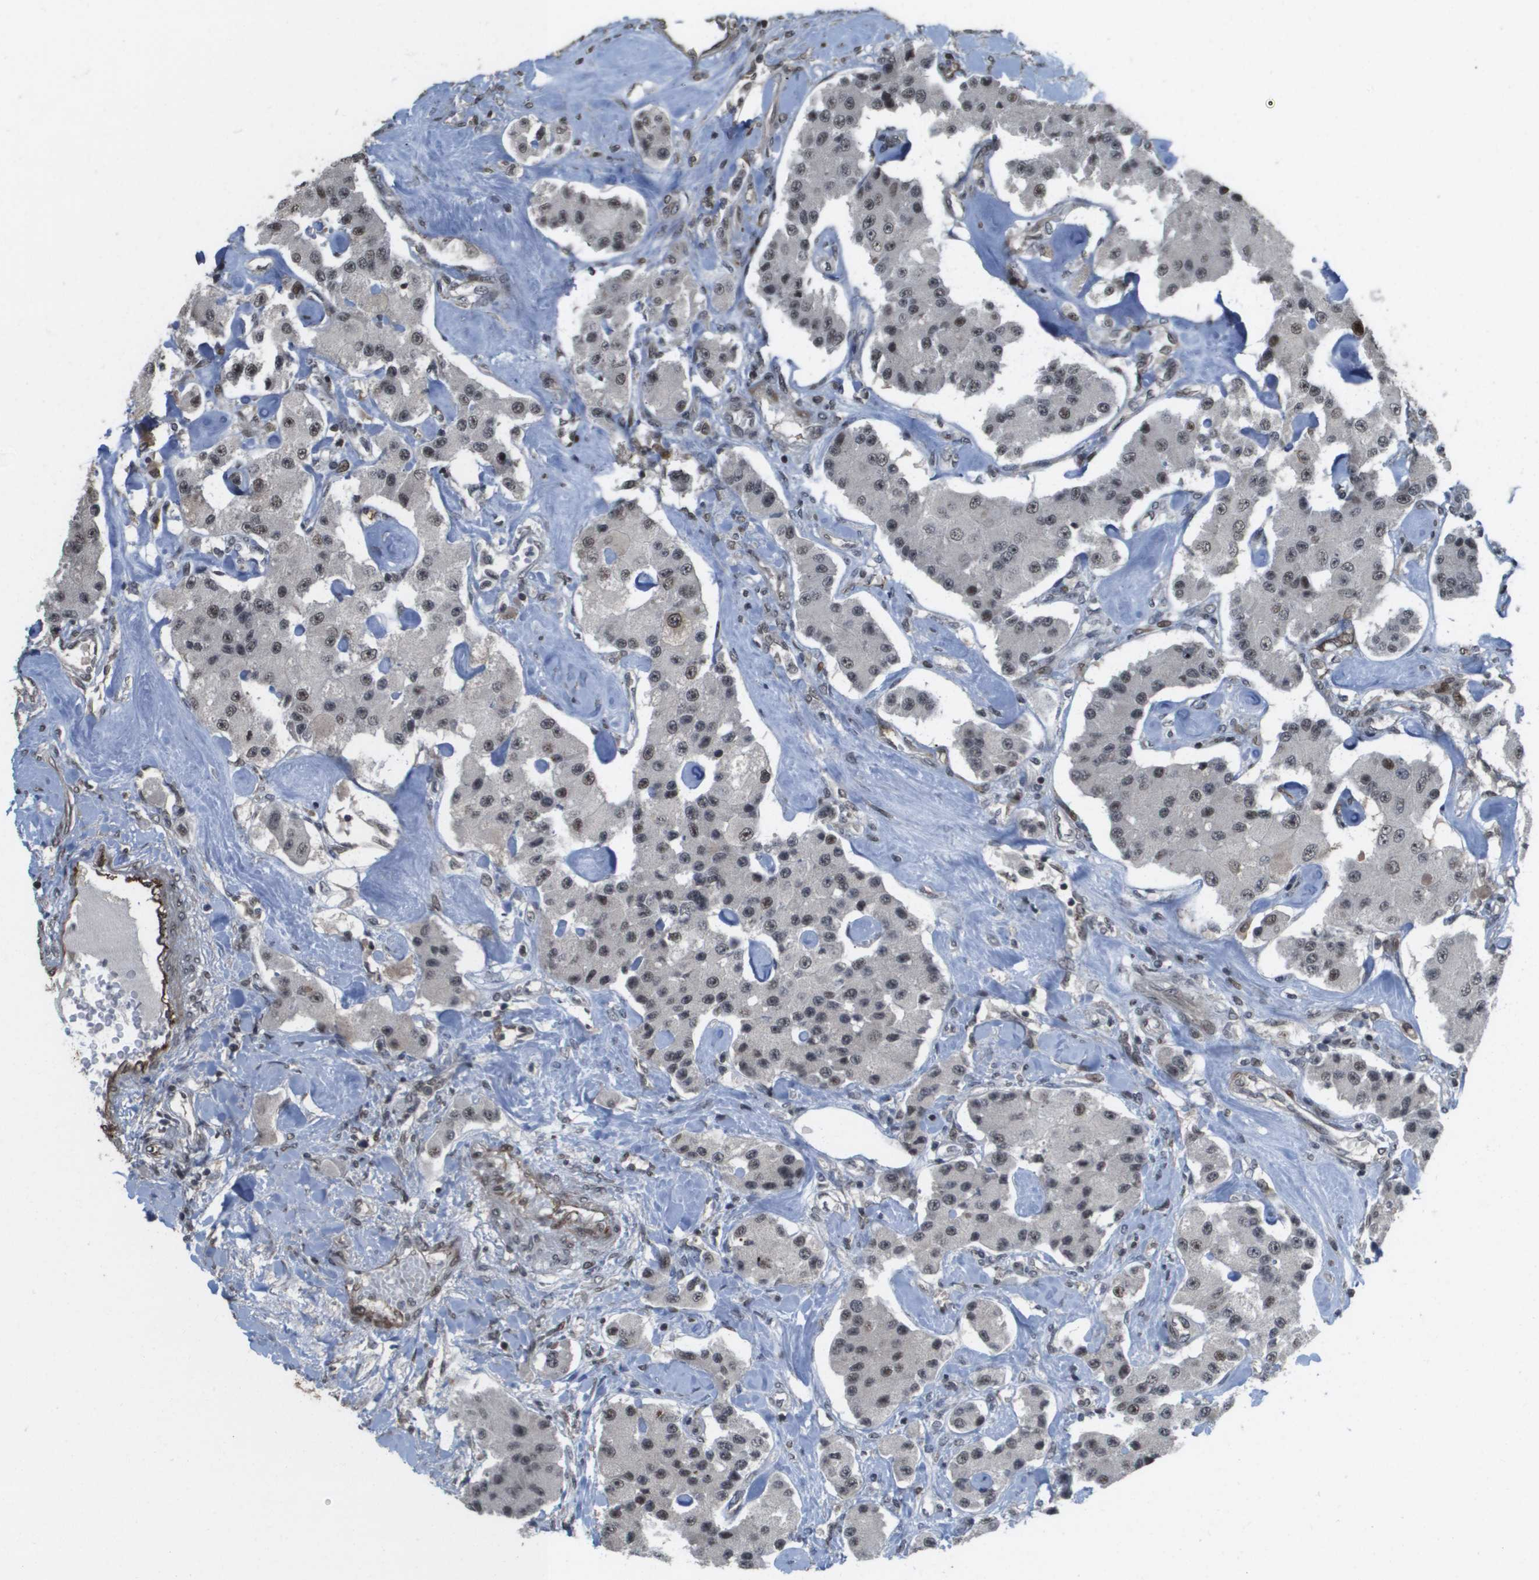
{"staining": {"intensity": "weak", "quantity": ">75%", "location": "nuclear"}, "tissue": "carcinoid", "cell_type": "Tumor cells", "image_type": "cancer", "snomed": [{"axis": "morphology", "description": "Carcinoid, malignant, NOS"}, {"axis": "topography", "description": "Pancreas"}], "caption": "Weak nuclear staining is appreciated in about >75% of tumor cells in carcinoid (malignant). Nuclei are stained in blue.", "gene": "KAT5", "patient": {"sex": "male", "age": 41}}